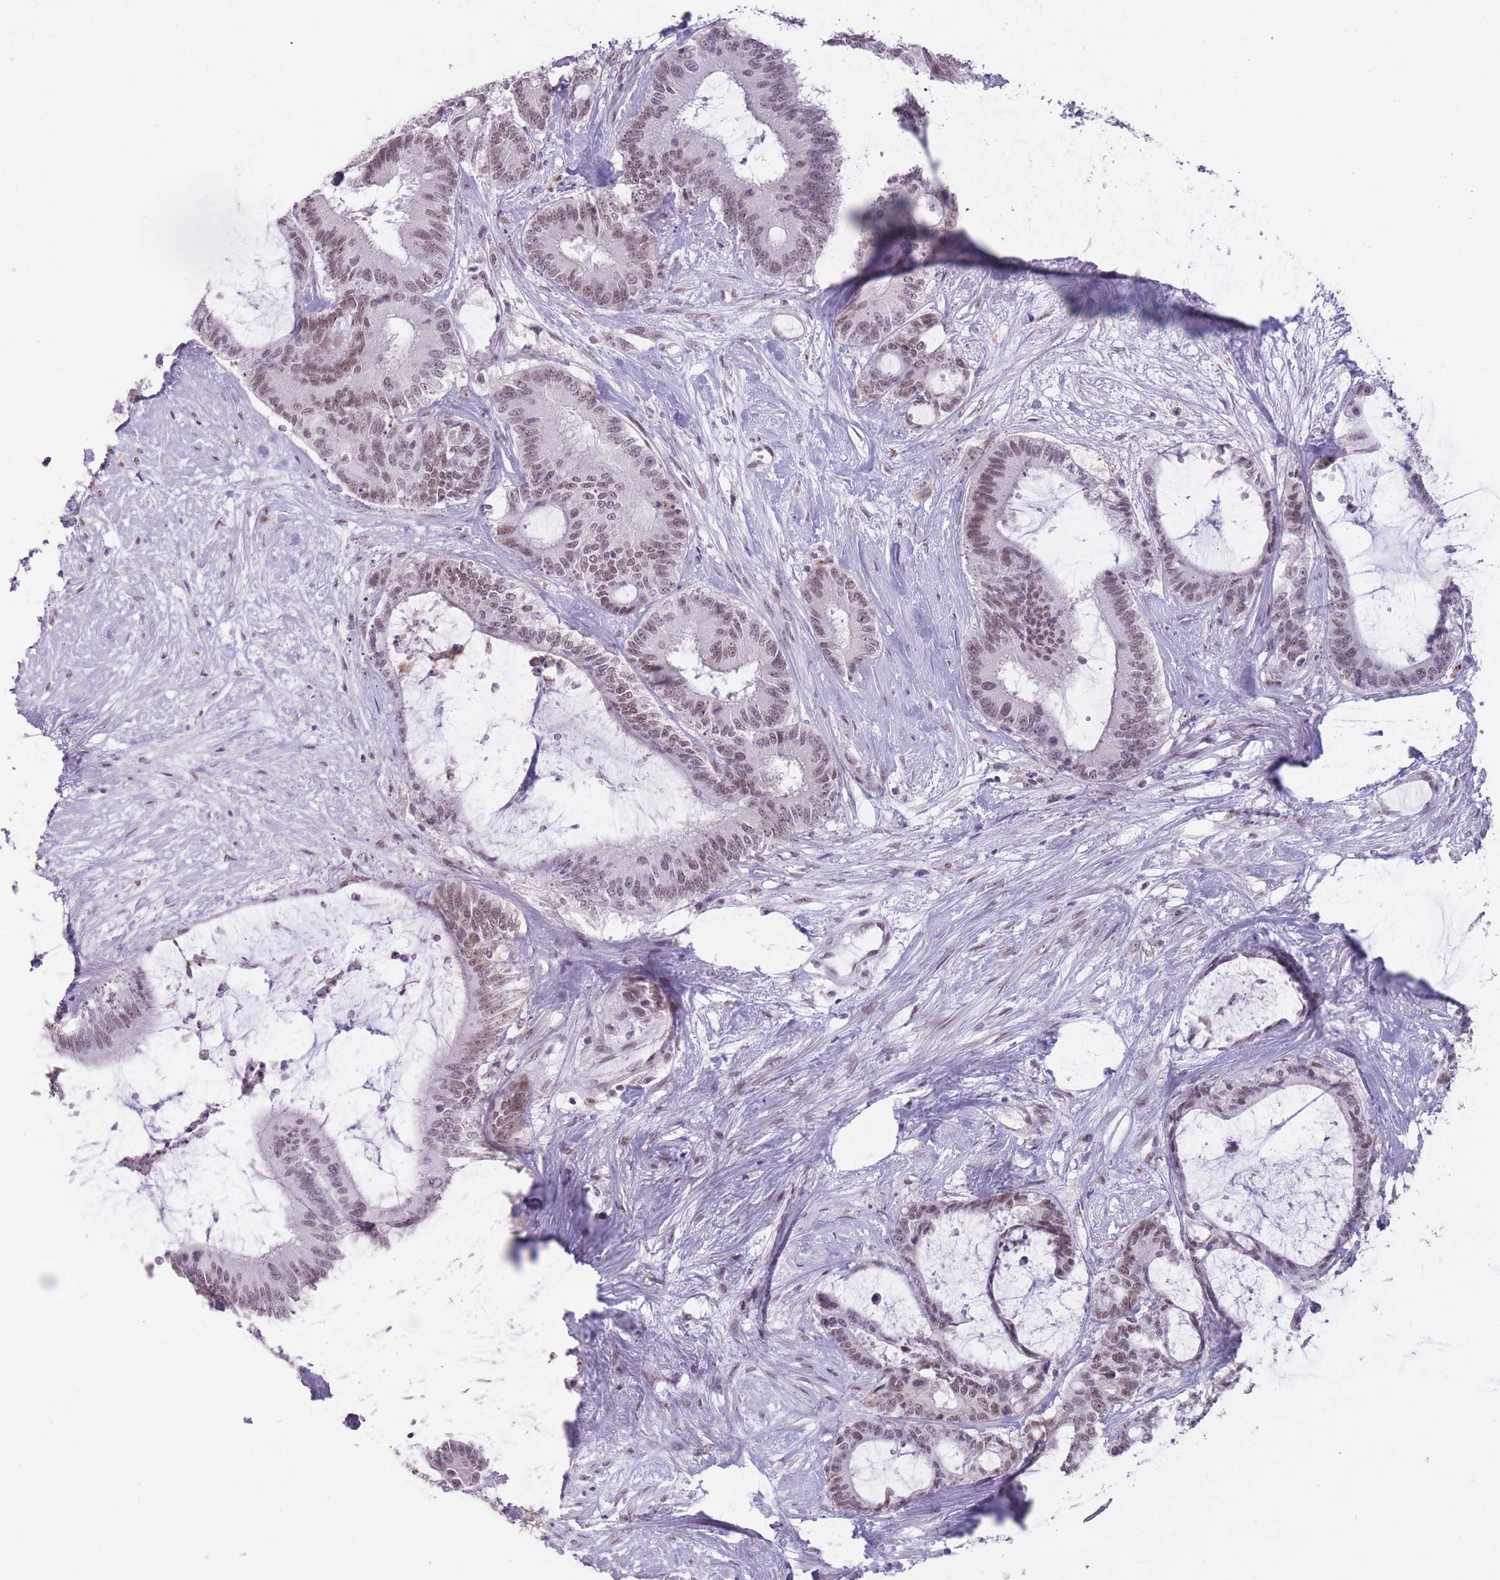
{"staining": {"intensity": "weak", "quantity": ">75%", "location": "nuclear"}, "tissue": "liver cancer", "cell_type": "Tumor cells", "image_type": "cancer", "snomed": [{"axis": "morphology", "description": "Normal tissue, NOS"}, {"axis": "morphology", "description": "Cholangiocarcinoma"}, {"axis": "topography", "description": "Liver"}, {"axis": "topography", "description": "Peripheral nerve tissue"}], "caption": "There is low levels of weak nuclear expression in tumor cells of liver cancer, as demonstrated by immunohistochemical staining (brown color).", "gene": "HNRNPUL1", "patient": {"sex": "female", "age": 73}}